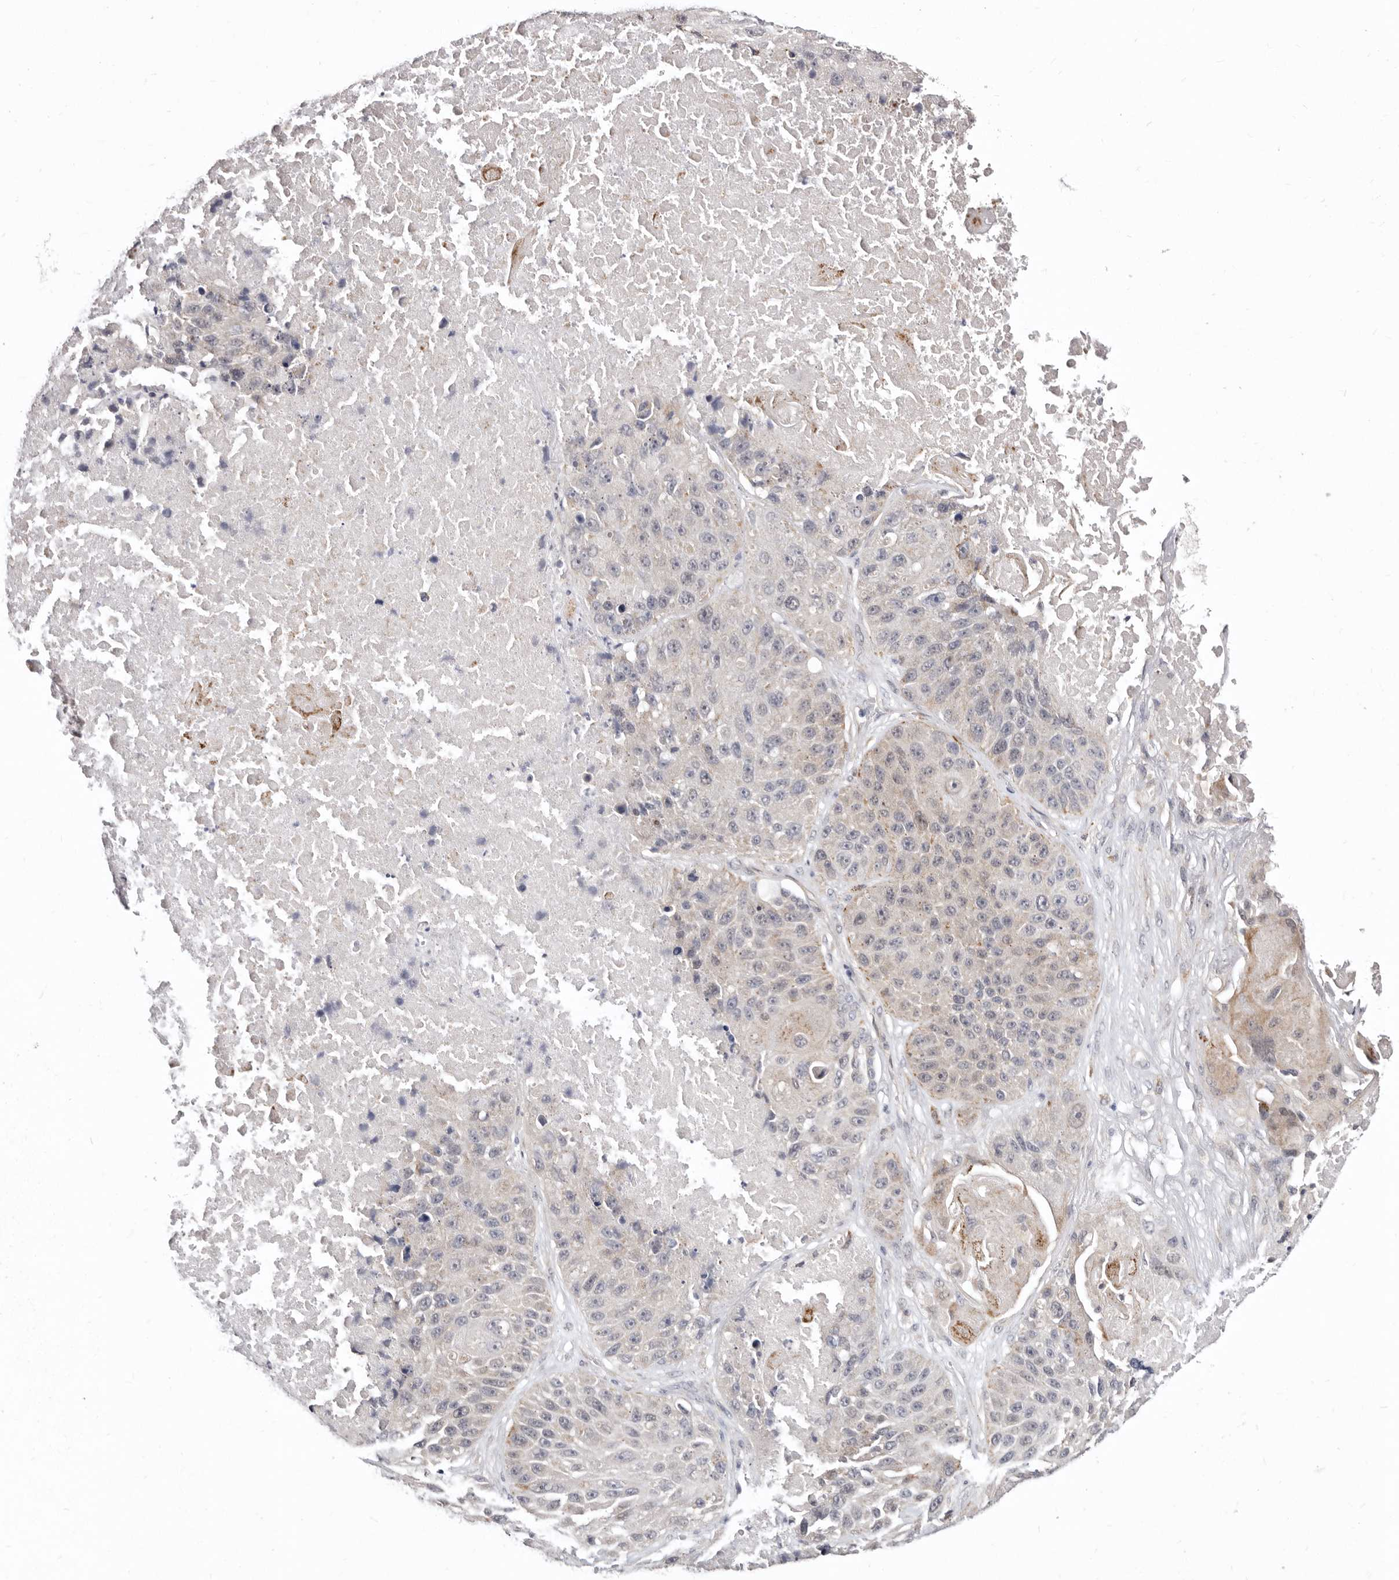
{"staining": {"intensity": "negative", "quantity": "none", "location": "none"}, "tissue": "lung cancer", "cell_type": "Tumor cells", "image_type": "cancer", "snomed": [{"axis": "morphology", "description": "Squamous cell carcinoma, NOS"}, {"axis": "topography", "description": "Lung"}], "caption": "Immunohistochemical staining of human lung cancer shows no significant expression in tumor cells.", "gene": "KLHL4", "patient": {"sex": "male", "age": 61}}